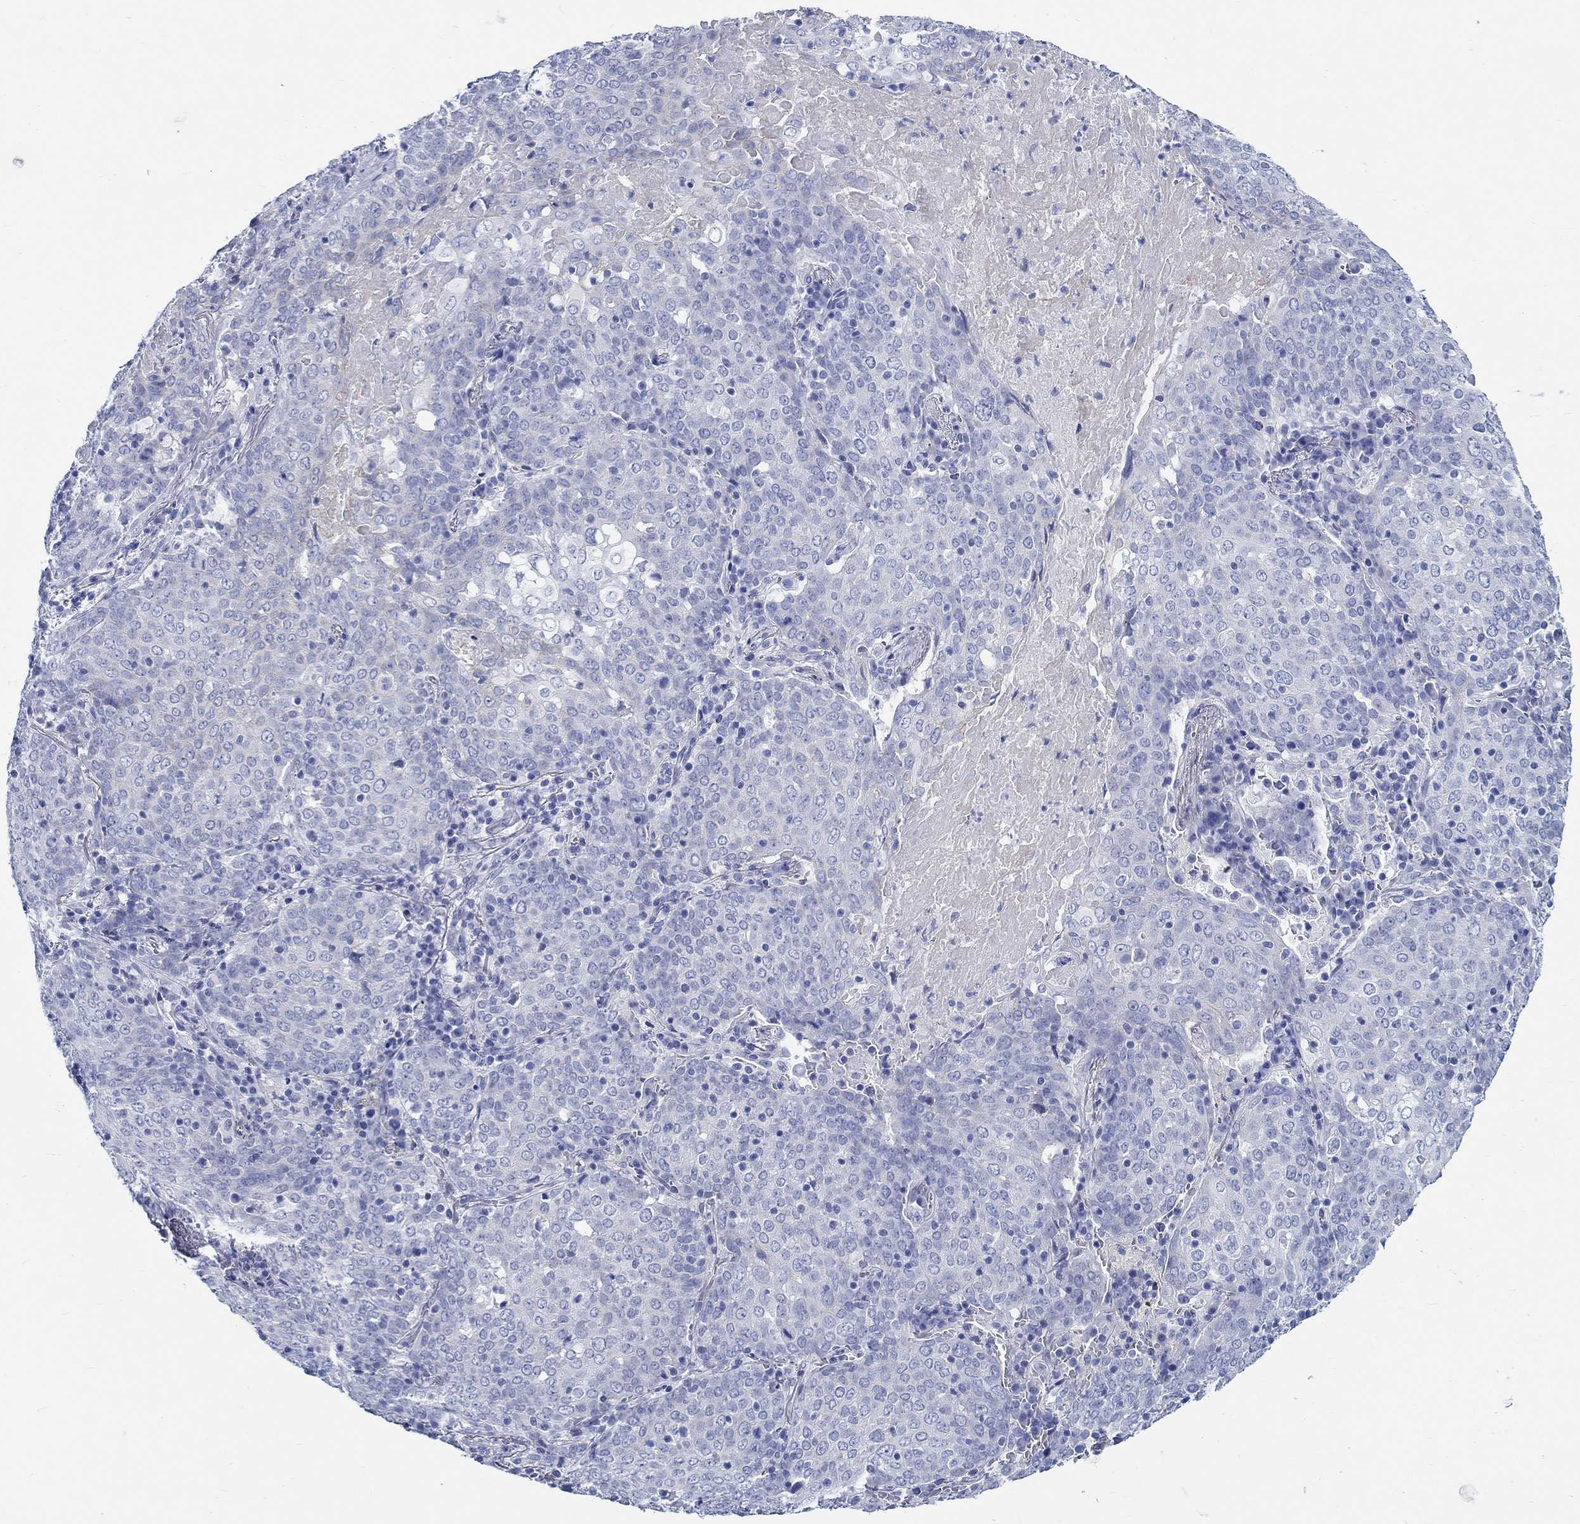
{"staining": {"intensity": "negative", "quantity": "none", "location": "none"}, "tissue": "lung cancer", "cell_type": "Tumor cells", "image_type": "cancer", "snomed": [{"axis": "morphology", "description": "Squamous cell carcinoma, NOS"}, {"axis": "topography", "description": "Lung"}], "caption": "Immunohistochemistry image of human lung squamous cell carcinoma stained for a protein (brown), which reveals no expression in tumor cells.", "gene": "RD3L", "patient": {"sex": "male", "age": 82}}